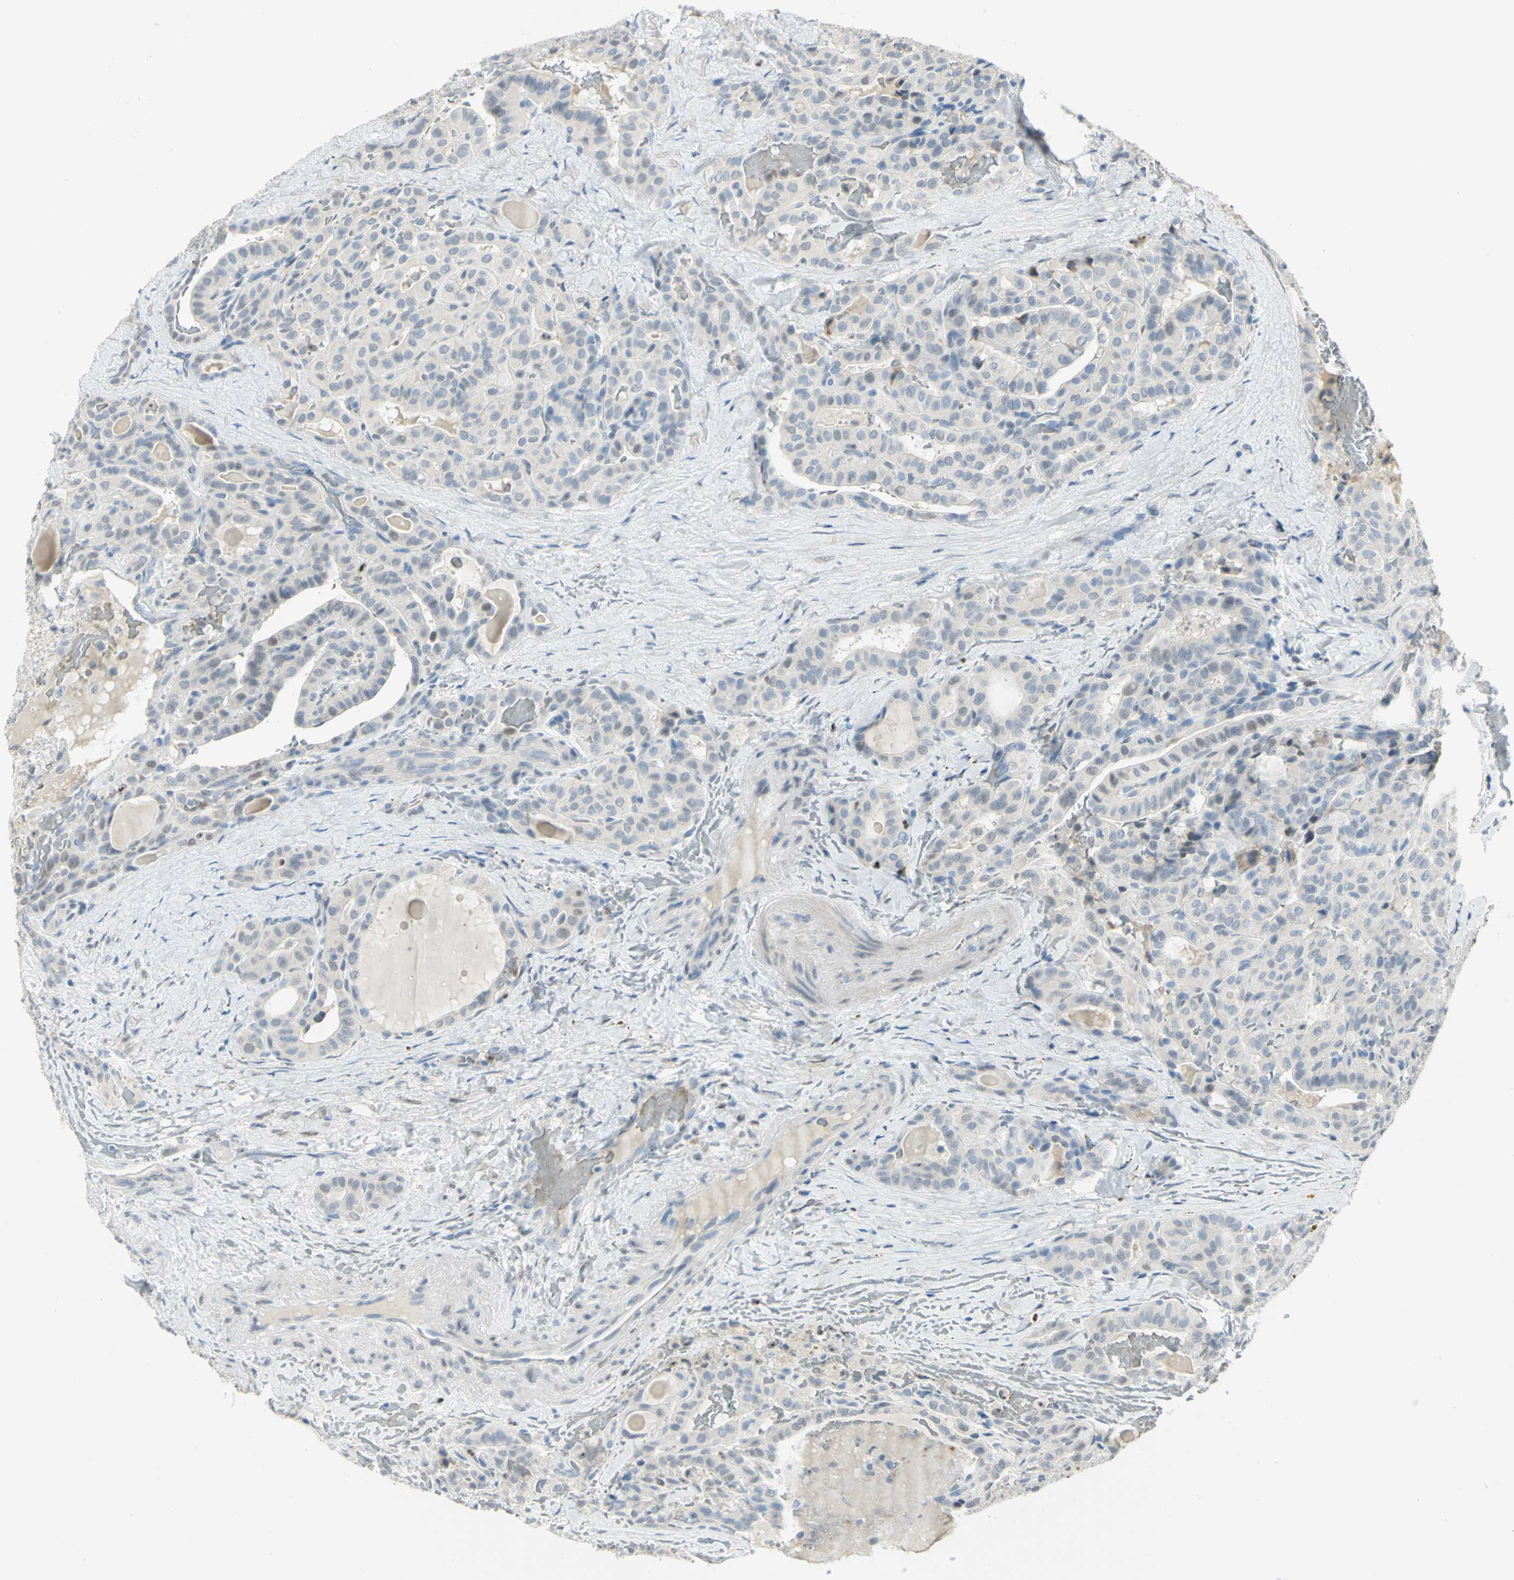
{"staining": {"intensity": "weak", "quantity": "<25%", "location": "nuclear"}, "tissue": "thyroid cancer", "cell_type": "Tumor cells", "image_type": "cancer", "snomed": [{"axis": "morphology", "description": "Papillary adenocarcinoma, NOS"}, {"axis": "topography", "description": "Thyroid gland"}], "caption": "Protein analysis of thyroid cancer demonstrates no significant staining in tumor cells. (Stains: DAB (3,3'-diaminobenzidine) immunohistochemistry with hematoxylin counter stain, Microscopy: brightfield microscopy at high magnification).", "gene": "BCL6", "patient": {"sex": "male", "age": 77}}